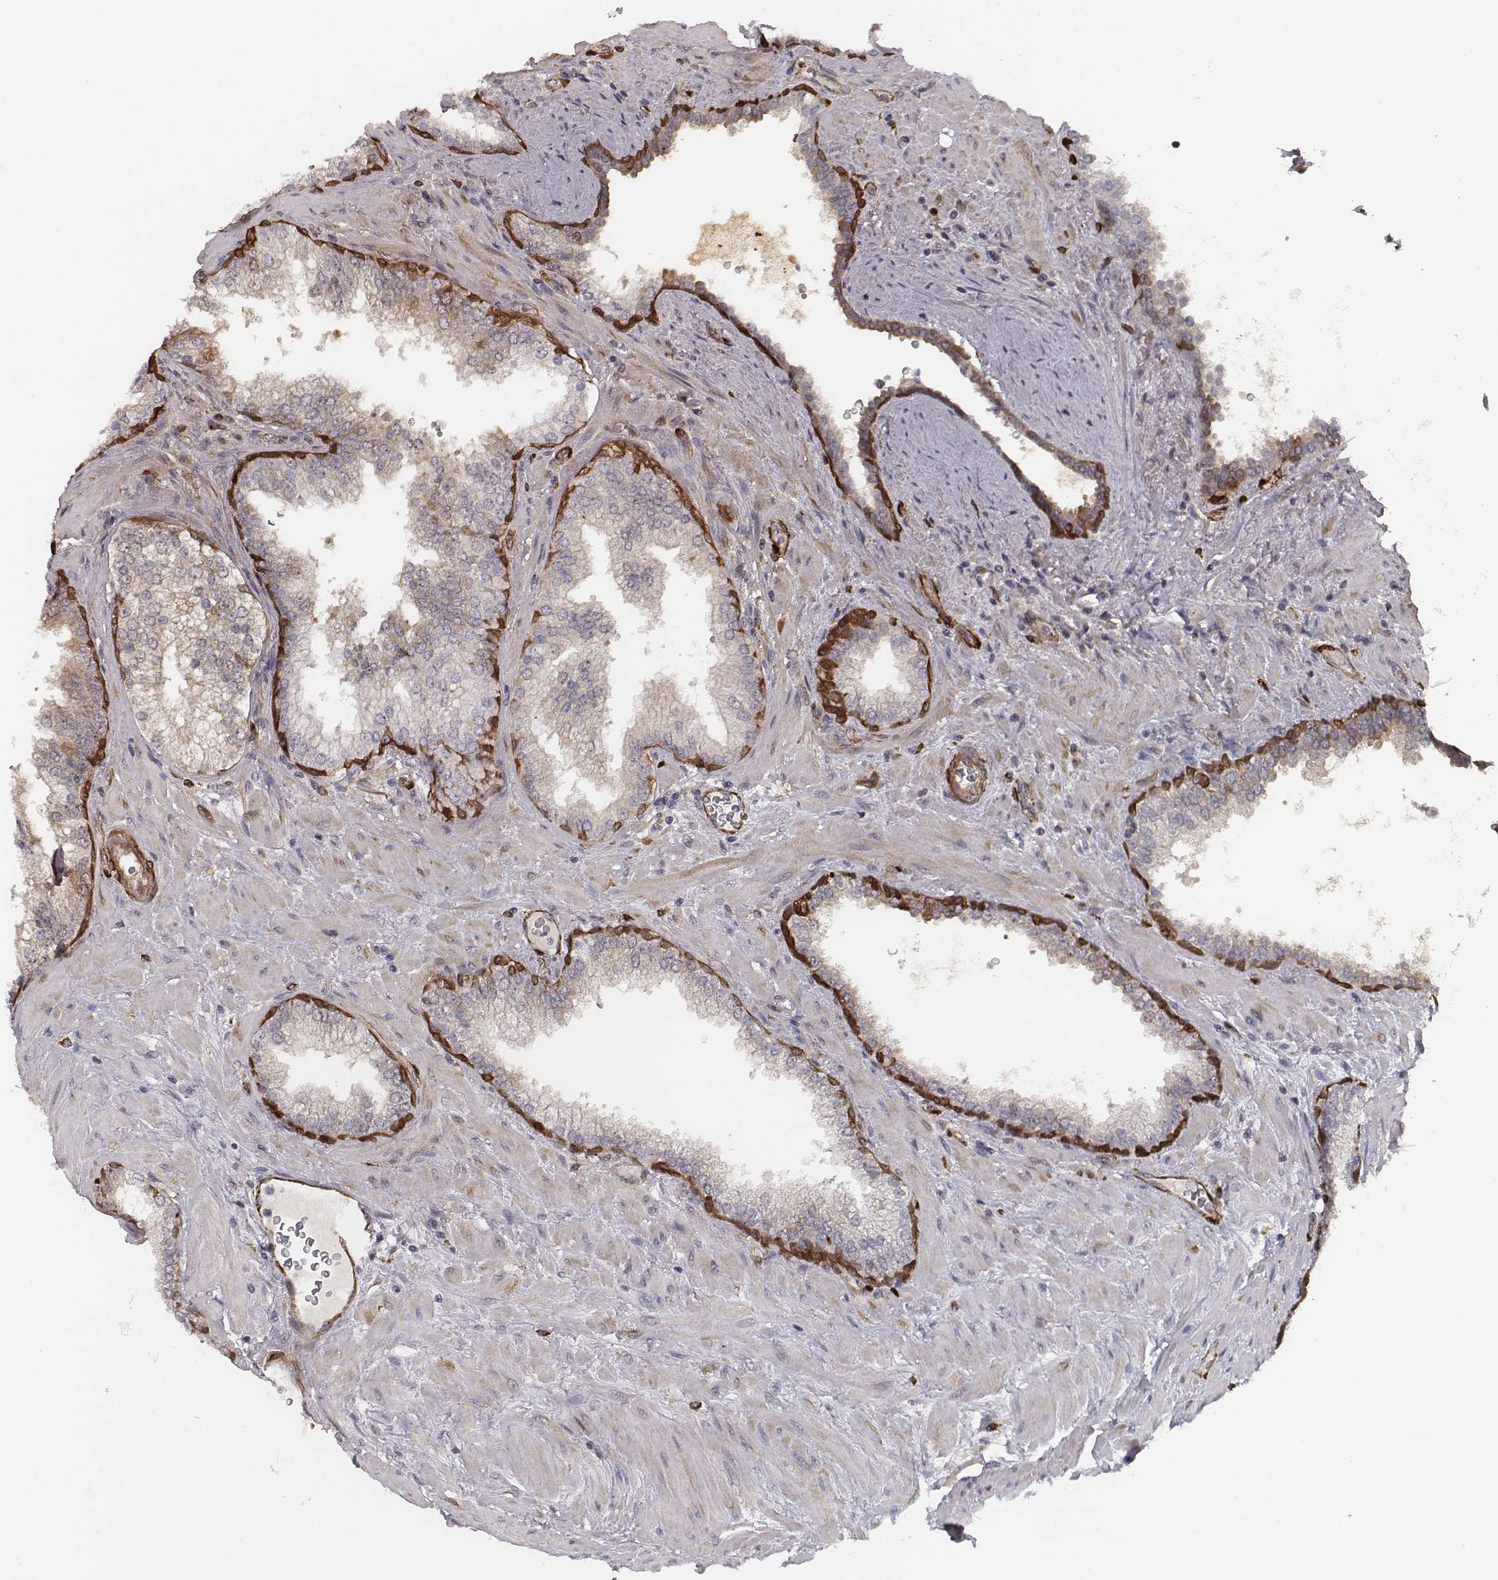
{"staining": {"intensity": "moderate", "quantity": "<25%", "location": "cytoplasmic/membranous"}, "tissue": "prostate cancer", "cell_type": "Tumor cells", "image_type": "cancer", "snomed": [{"axis": "morphology", "description": "Adenocarcinoma, NOS"}, {"axis": "topography", "description": "Prostate"}], "caption": "A histopathology image of prostate cancer (adenocarcinoma) stained for a protein reveals moderate cytoplasmic/membranous brown staining in tumor cells.", "gene": "ISYNA1", "patient": {"sex": "male", "age": 67}}